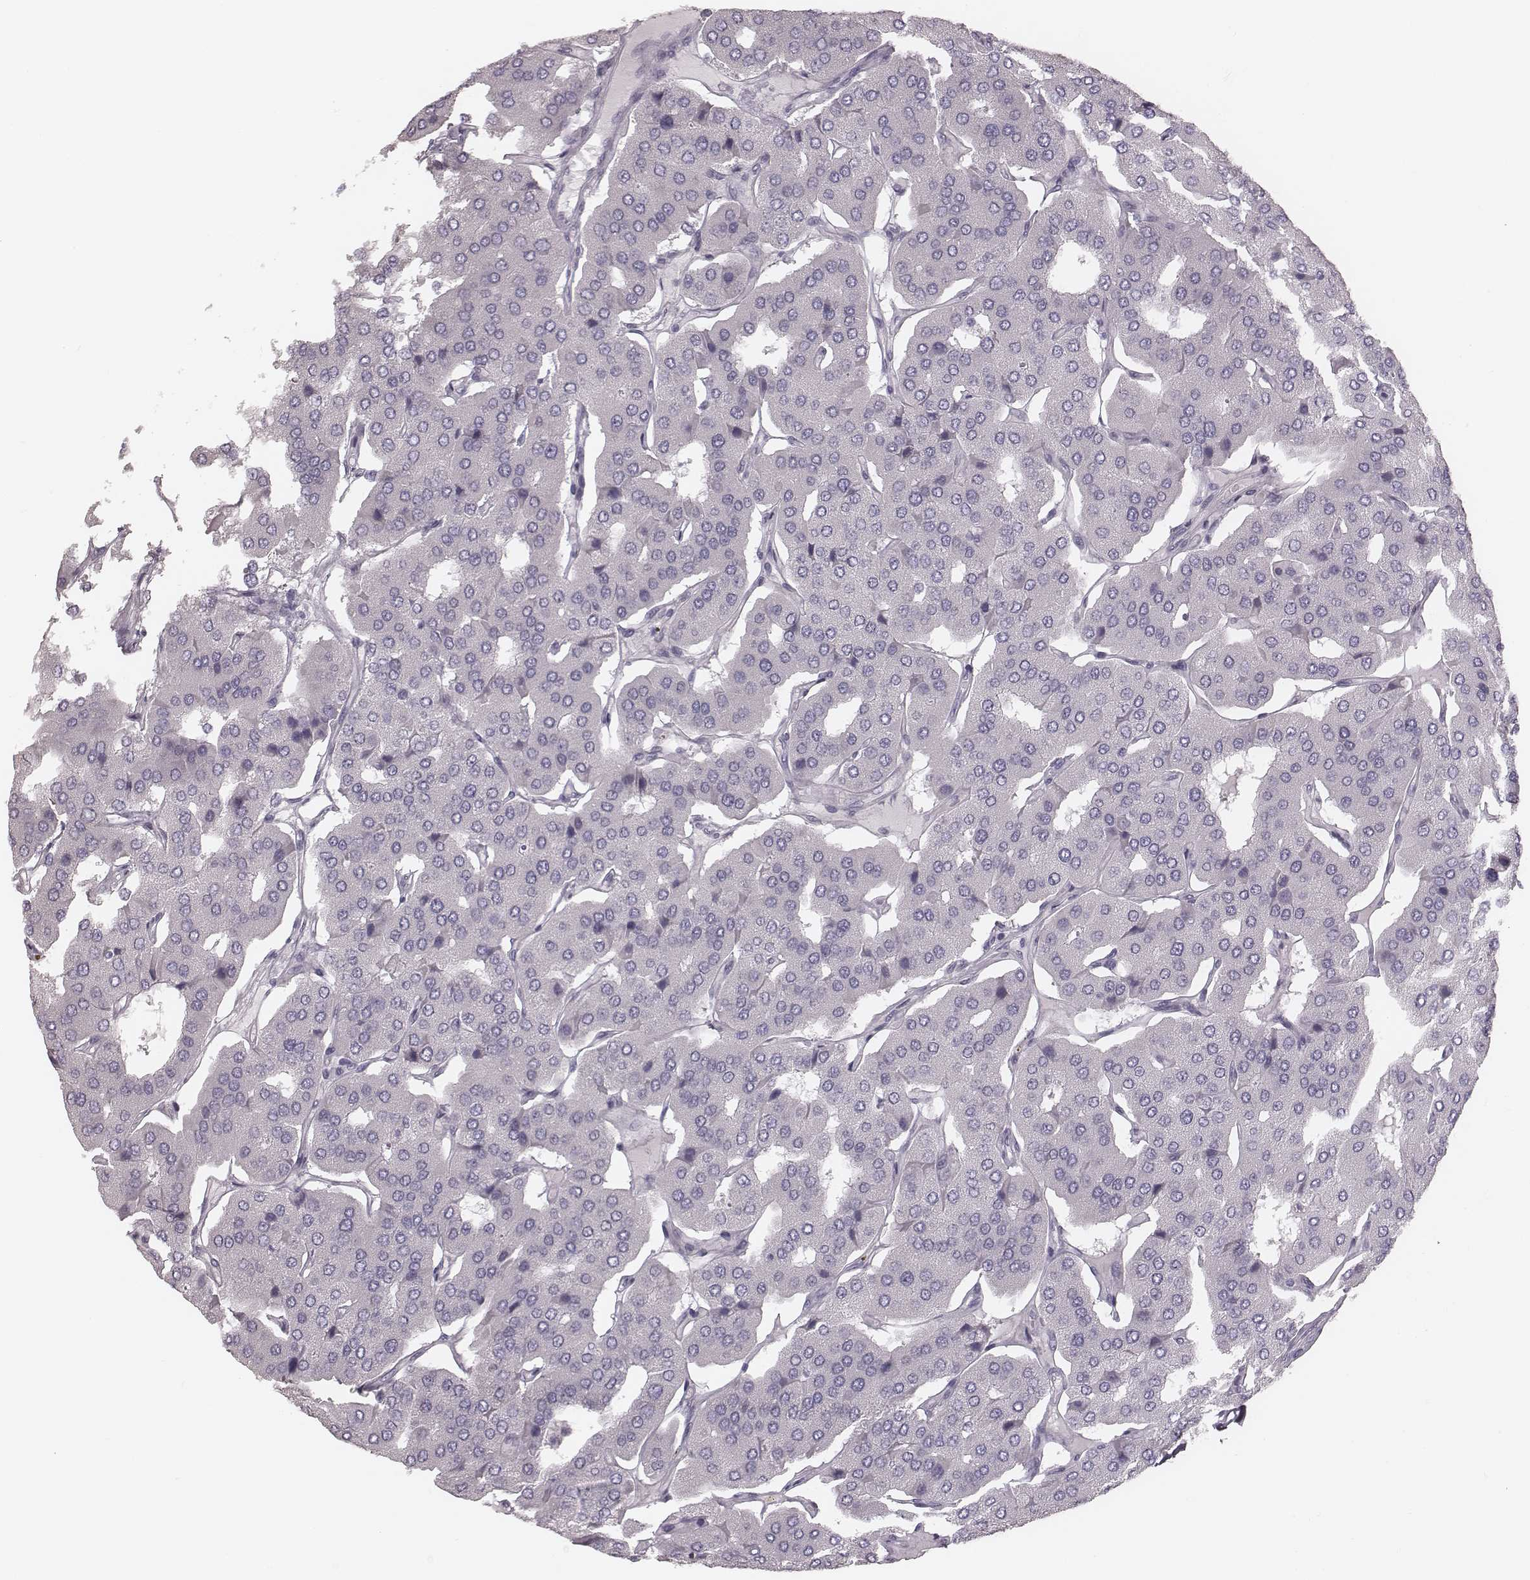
{"staining": {"intensity": "negative", "quantity": "none", "location": "none"}, "tissue": "parathyroid gland", "cell_type": "Glandular cells", "image_type": "normal", "snomed": [{"axis": "morphology", "description": "Normal tissue, NOS"}, {"axis": "morphology", "description": "Adenoma, NOS"}, {"axis": "topography", "description": "Parathyroid gland"}], "caption": "IHC of unremarkable parathyroid gland demonstrates no positivity in glandular cells. (Immunohistochemistry, brightfield microscopy, high magnification).", "gene": "SPA17", "patient": {"sex": "female", "age": 86}}